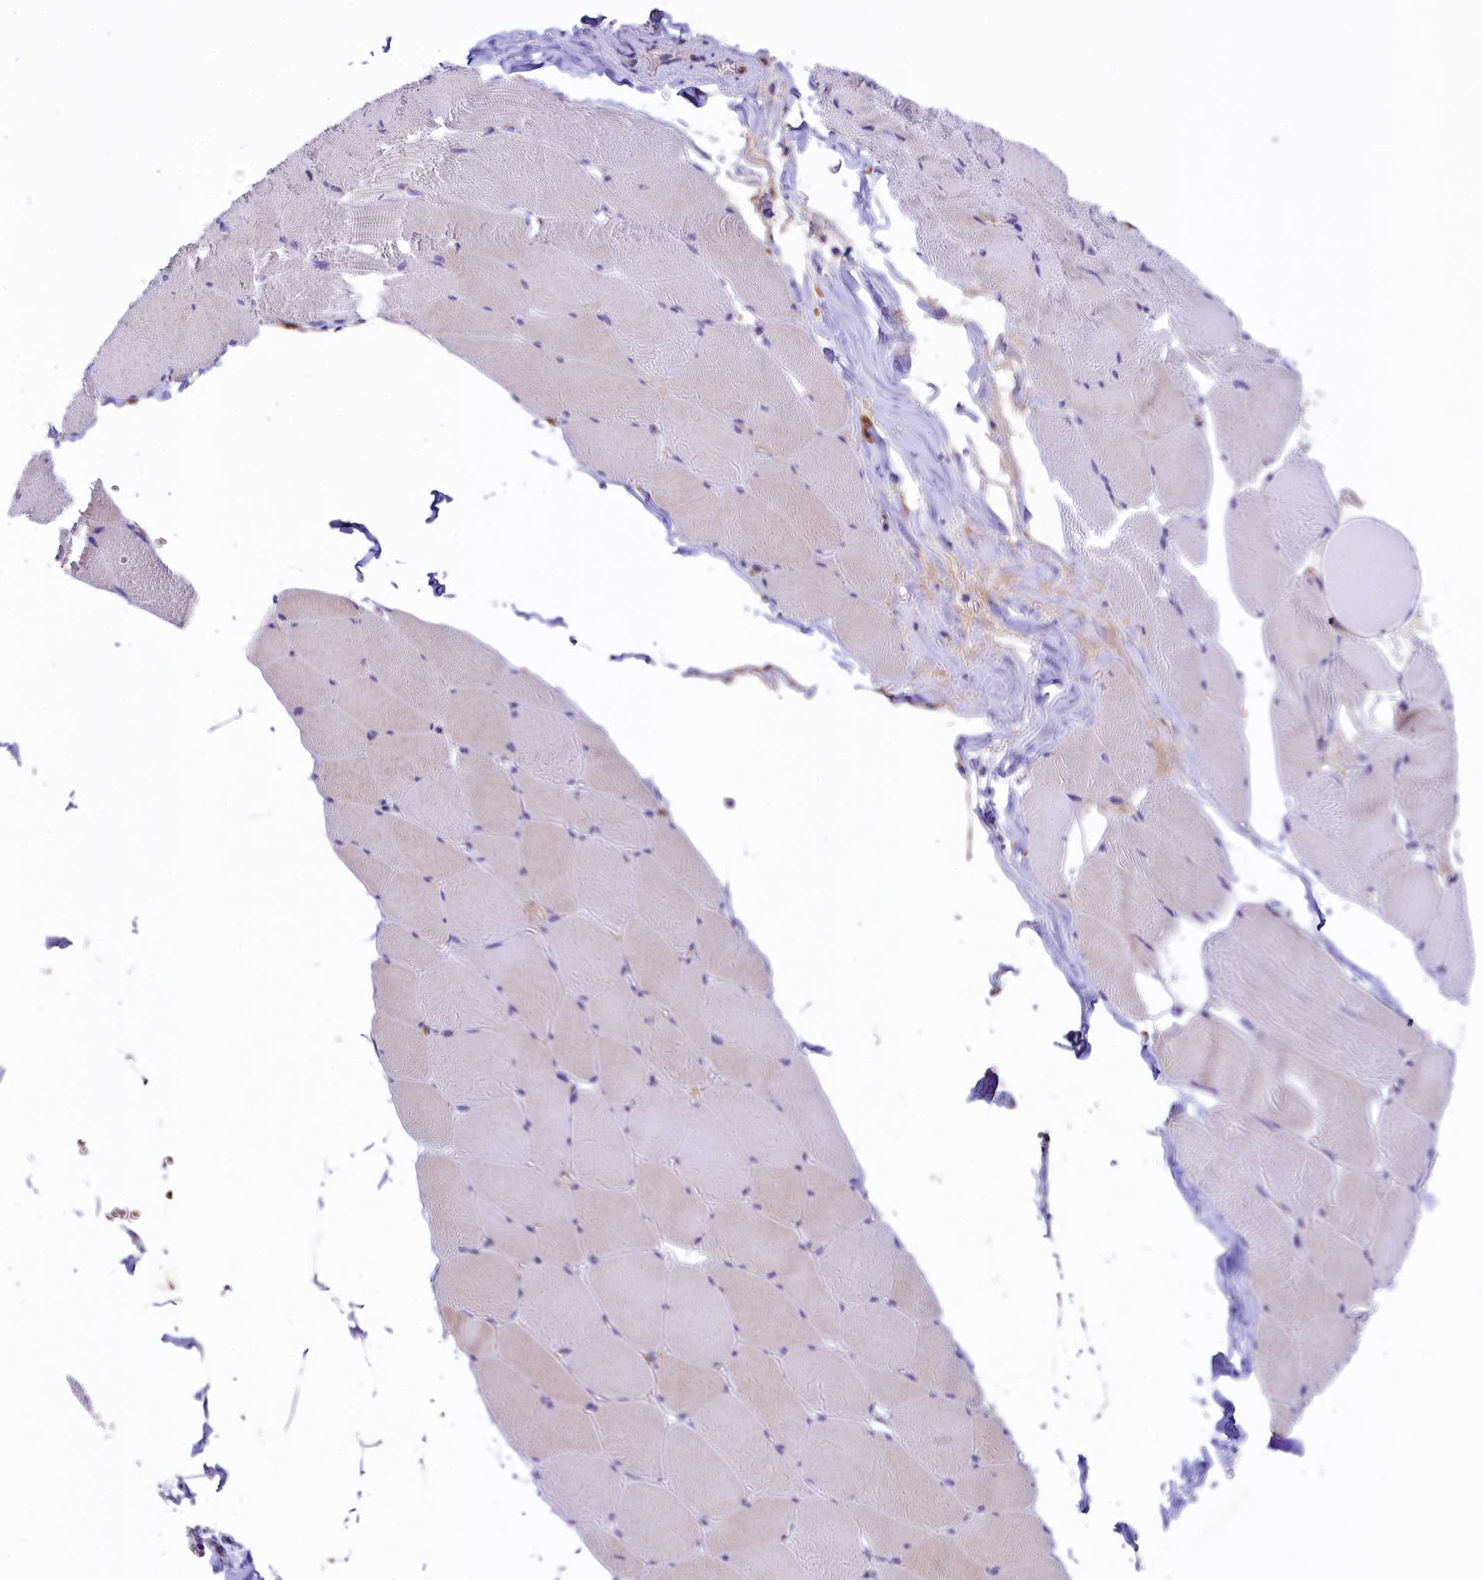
{"staining": {"intensity": "negative", "quantity": "none", "location": "none"}, "tissue": "skeletal muscle", "cell_type": "Myocytes", "image_type": "normal", "snomed": [{"axis": "morphology", "description": "Normal tissue, NOS"}, {"axis": "topography", "description": "Skeletal muscle"}], "caption": "An immunohistochemistry photomicrograph of unremarkable skeletal muscle is shown. There is no staining in myocytes of skeletal muscle. Nuclei are stained in blue.", "gene": "HPS6", "patient": {"sex": "male", "age": 62}}